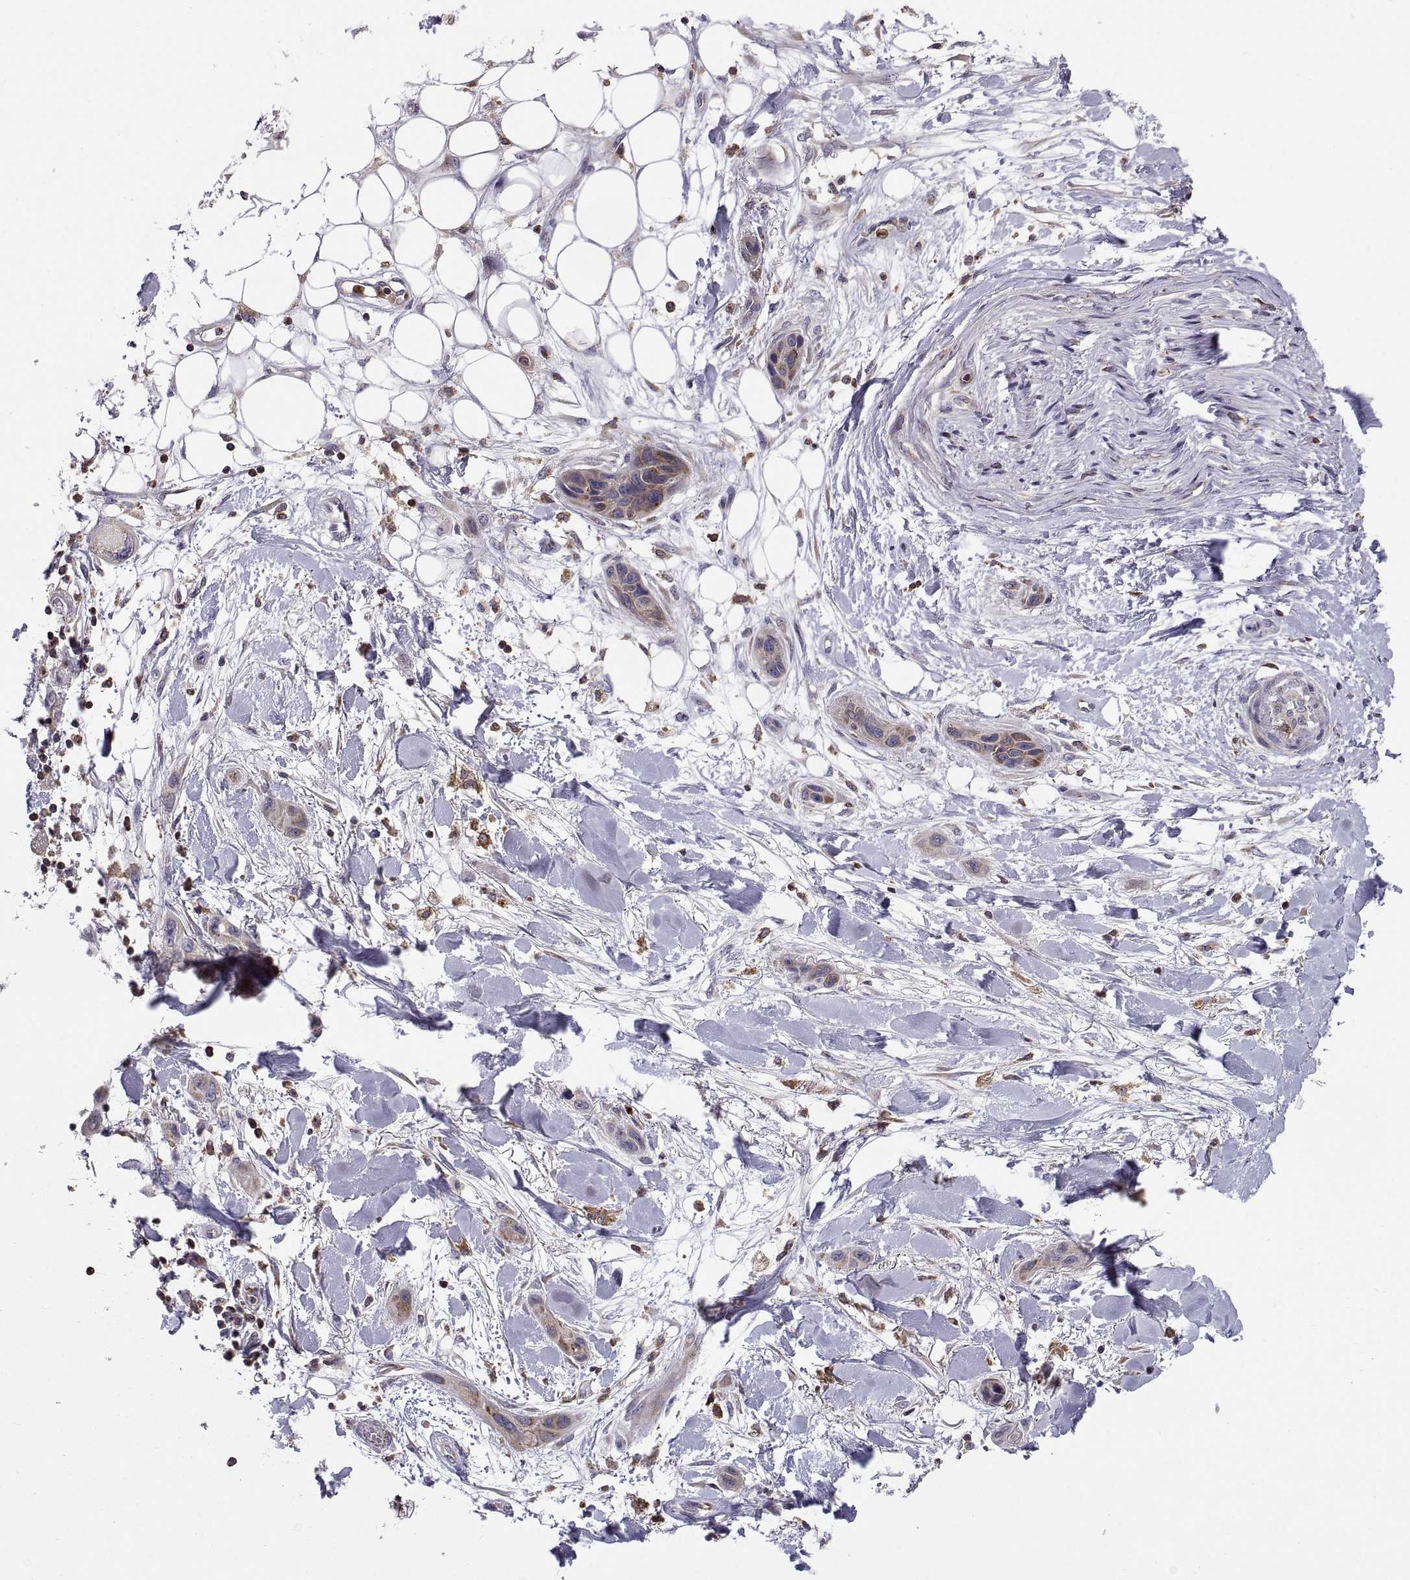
{"staining": {"intensity": "moderate", "quantity": ">75%", "location": "cytoplasmic/membranous"}, "tissue": "skin cancer", "cell_type": "Tumor cells", "image_type": "cancer", "snomed": [{"axis": "morphology", "description": "Squamous cell carcinoma, NOS"}, {"axis": "topography", "description": "Skin"}], "caption": "A brown stain shows moderate cytoplasmic/membranous positivity of a protein in human skin cancer tumor cells. (DAB (3,3'-diaminobenzidine) IHC, brown staining for protein, blue staining for nuclei).", "gene": "ACAP1", "patient": {"sex": "male", "age": 79}}